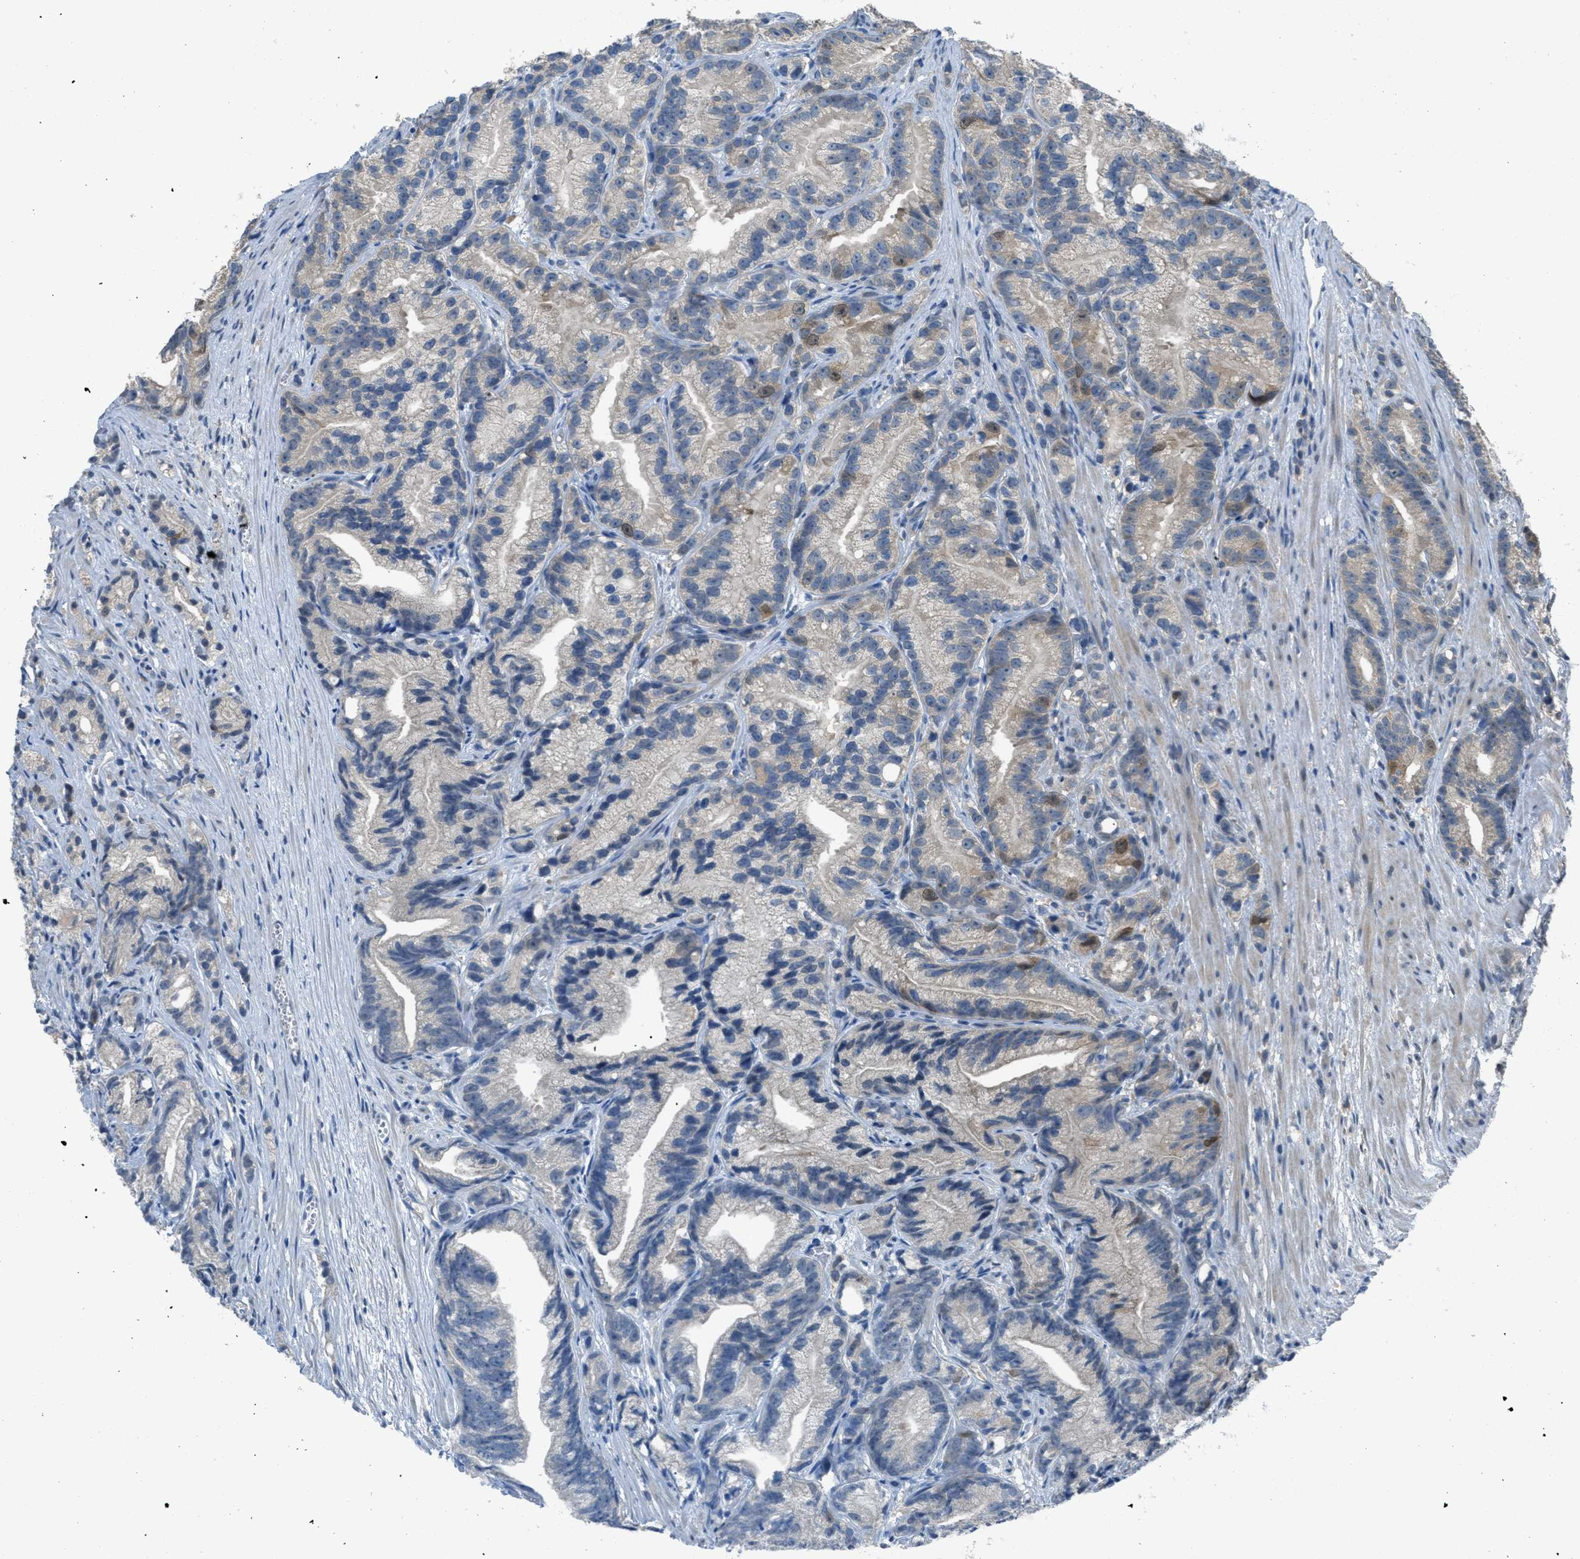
{"staining": {"intensity": "moderate", "quantity": "<25%", "location": "cytoplasmic/membranous,nuclear"}, "tissue": "prostate cancer", "cell_type": "Tumor cells", "image_type": "cancer", "snomed": [{"axis": "morphology", "description": "Adenocarcinoma, Low grade"}, {"axis": "topography", "description": "Prostate"}], "caption": "A brown stain highlights moderate cytoplasmic/membranous and nuclear staining of a protein in adenocarcinoma (low-grade) (prostate) tumor cells.", "gene": "MIS18A", "patient": {"sex": "male", "age": 89}}